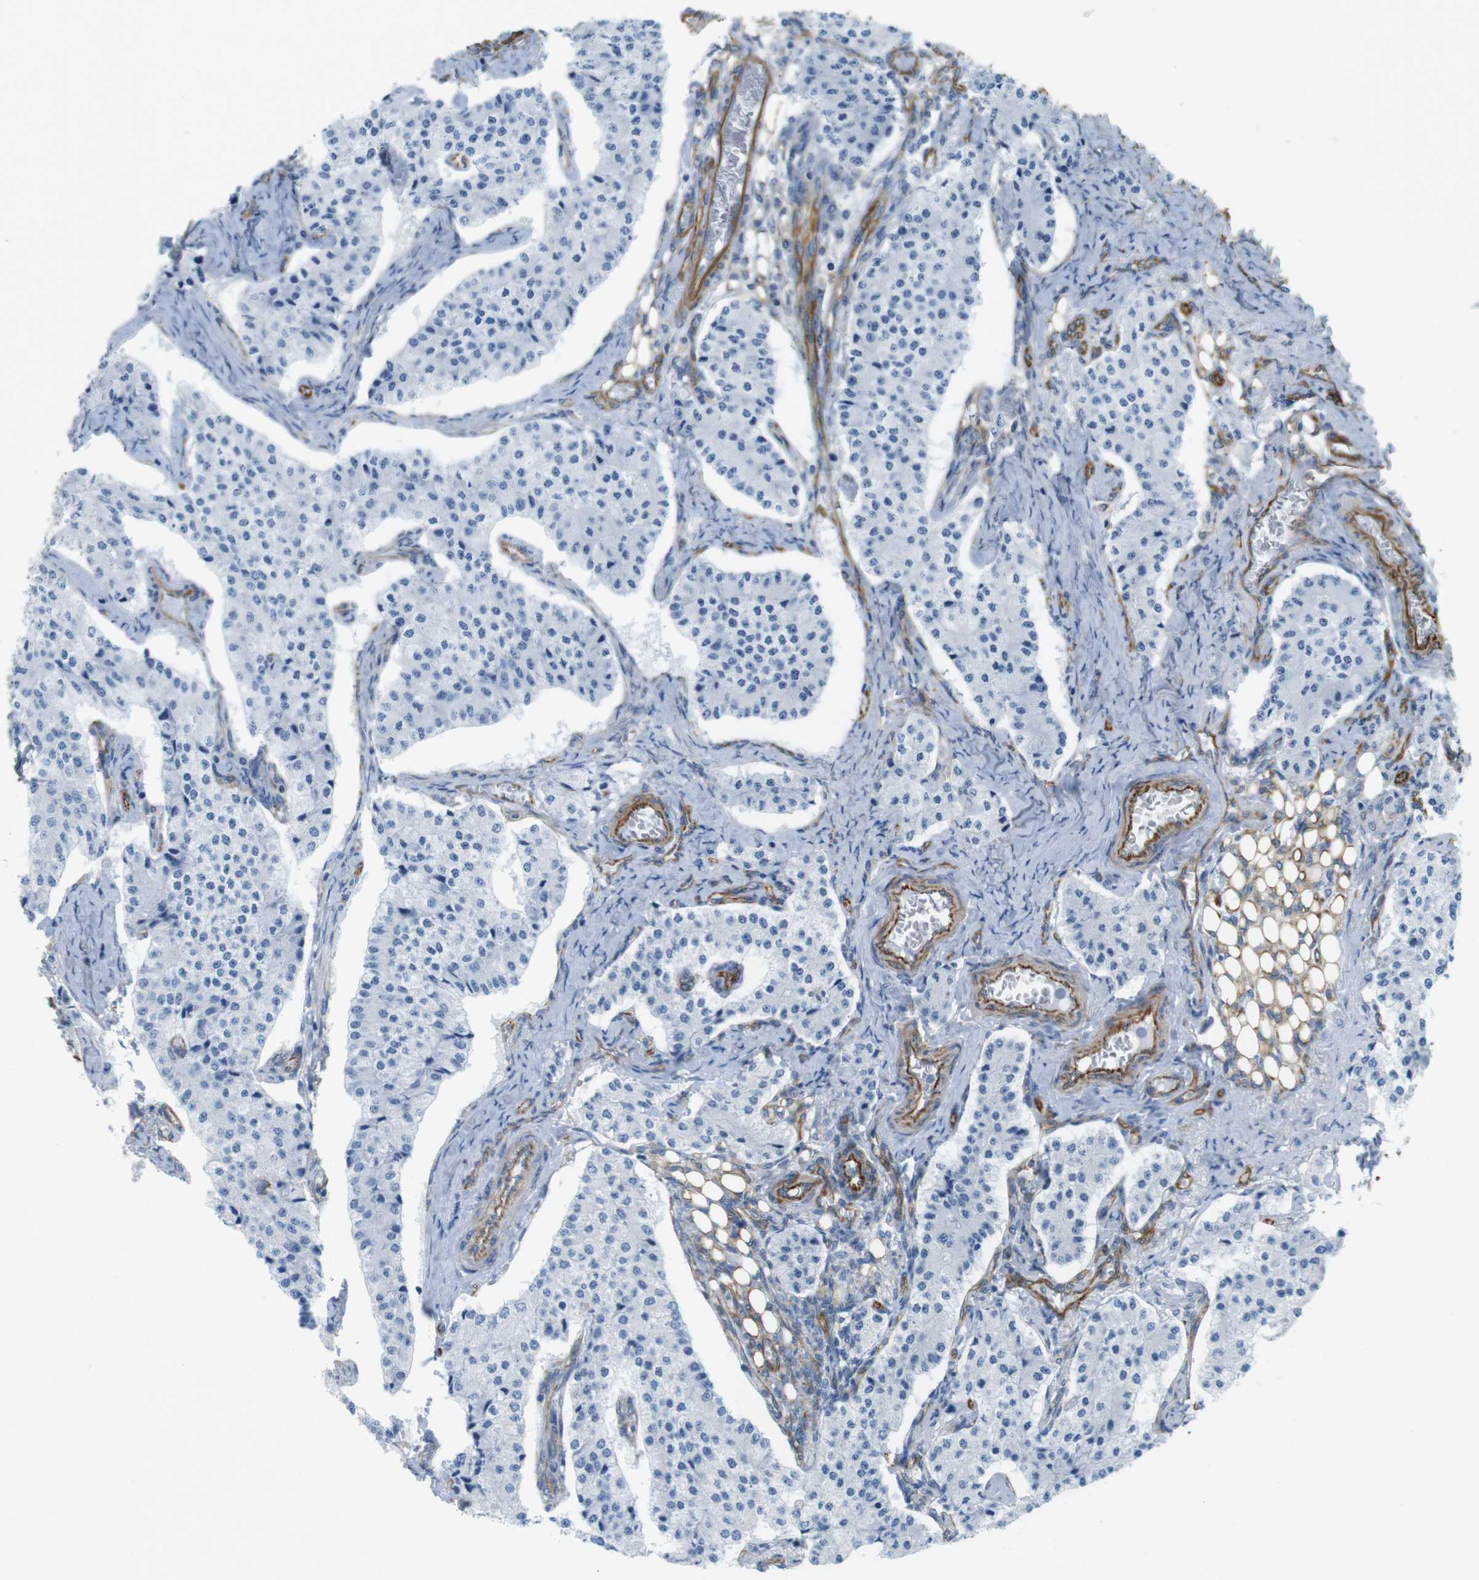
{"staining": {"intensity": "negative", "quantity": "none", "location": "none"}, "tissue": "carcinoid", "cell_type": "Tumor cells", "image_type": "cancer", "snomed": [{"axis": "morphology", "description": "Carcinoid, malignant, NOS"}, {"axis": "topography", "description": "Colon"}], "caption": "Tumor cells are negative for brown protein staining in malignant carcinoid.", "gene": "MS4A10", "patient": {"sex": "female", "age": 52}}